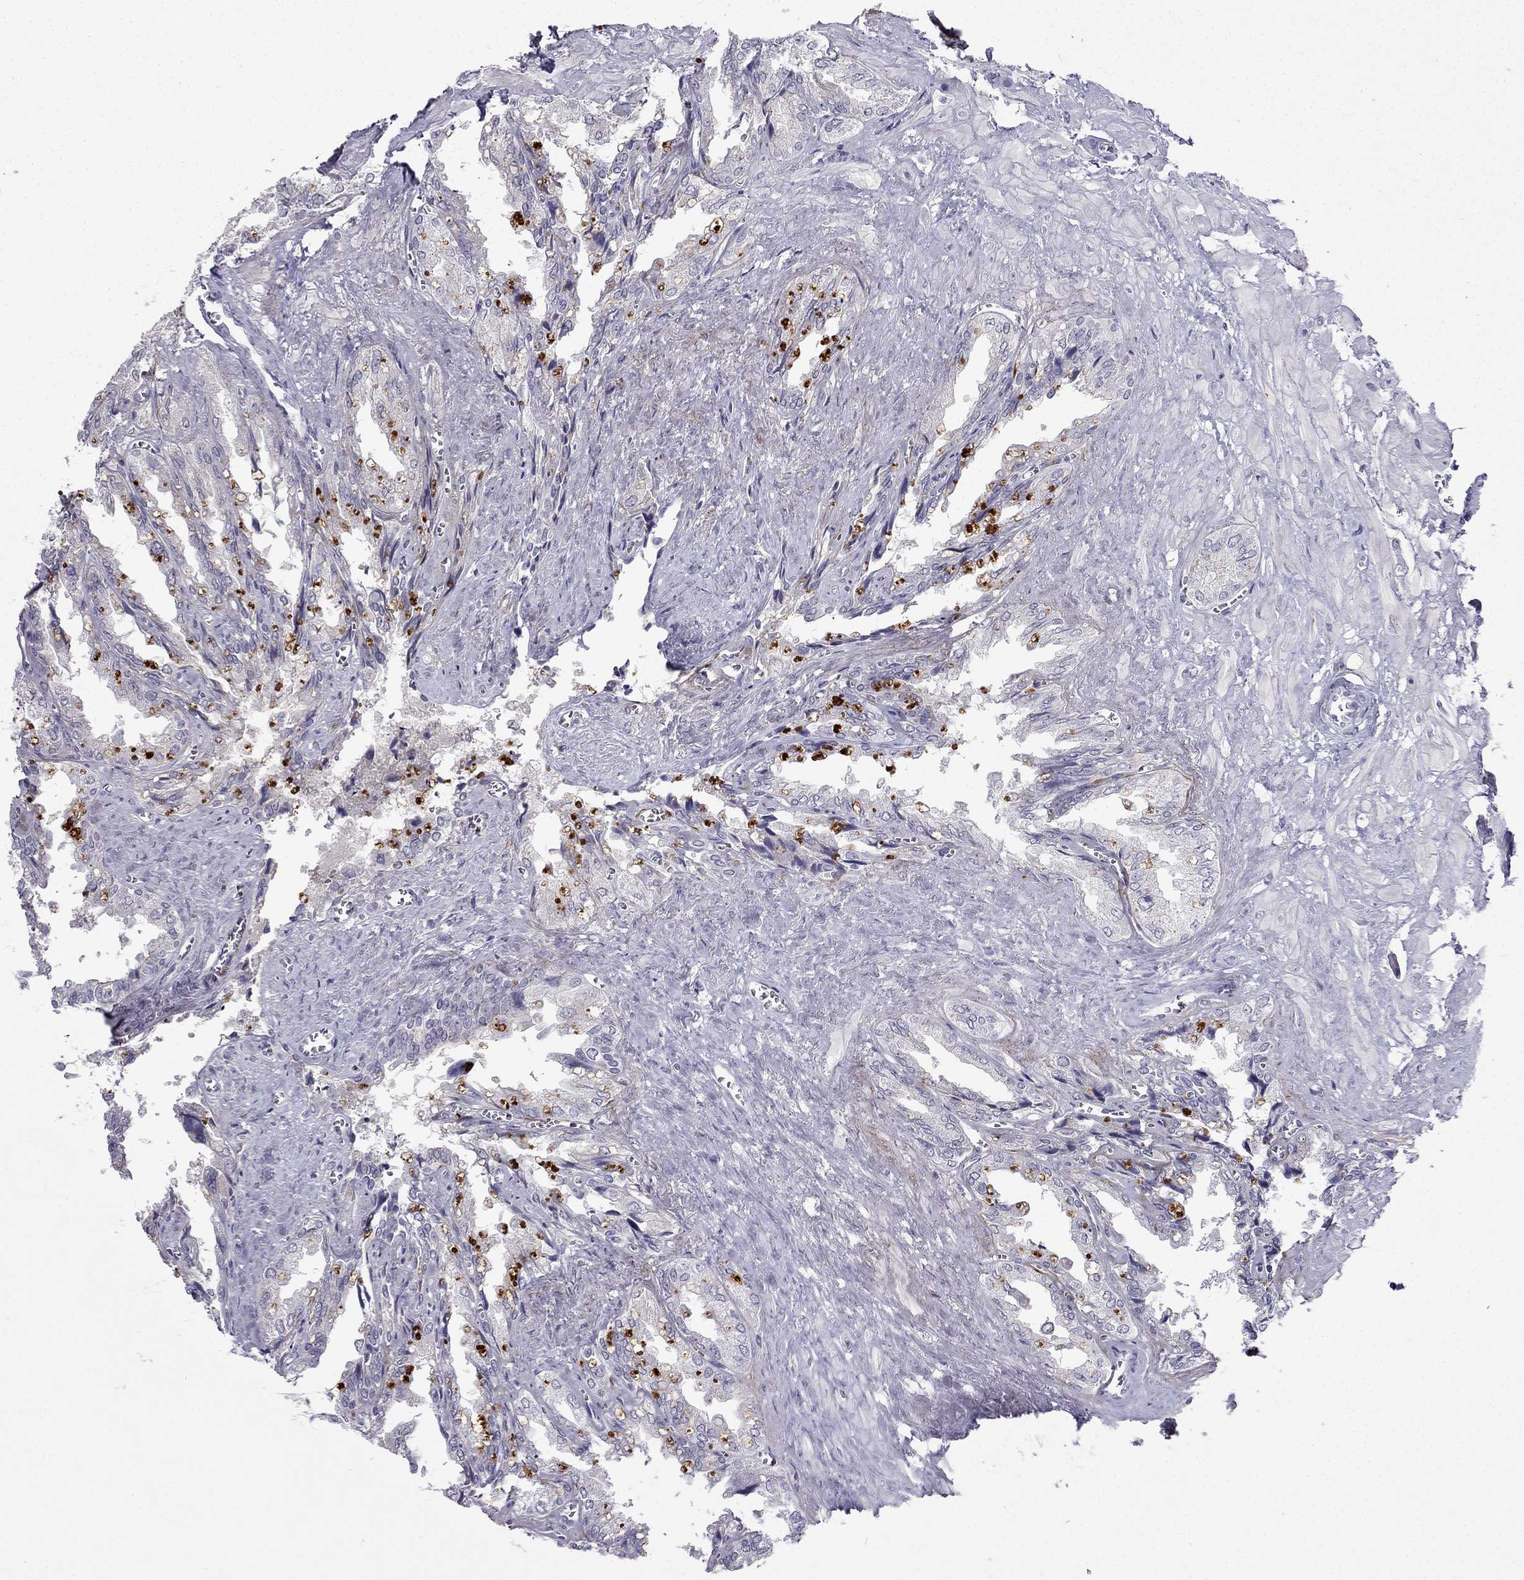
{"staining": {"intensity": "negative", "quantity": "none", "location": "none"}, "tissue": "seminal vesicle", "cell_type": "Glandular cells", "image_type": "normal", "snomed": [{"axis": "morphology", "description": "Normal tissue, NOS"}, {"axis": "topography", "description": "Seminal veicle"}], "caption": "An IHC photomicrograph of normal seminal vesicle is shown. There is no staining in glandular cells of seminal vesicle.", "gene": "UHRF1", "patient": {"sex": "male", "age": 67}}